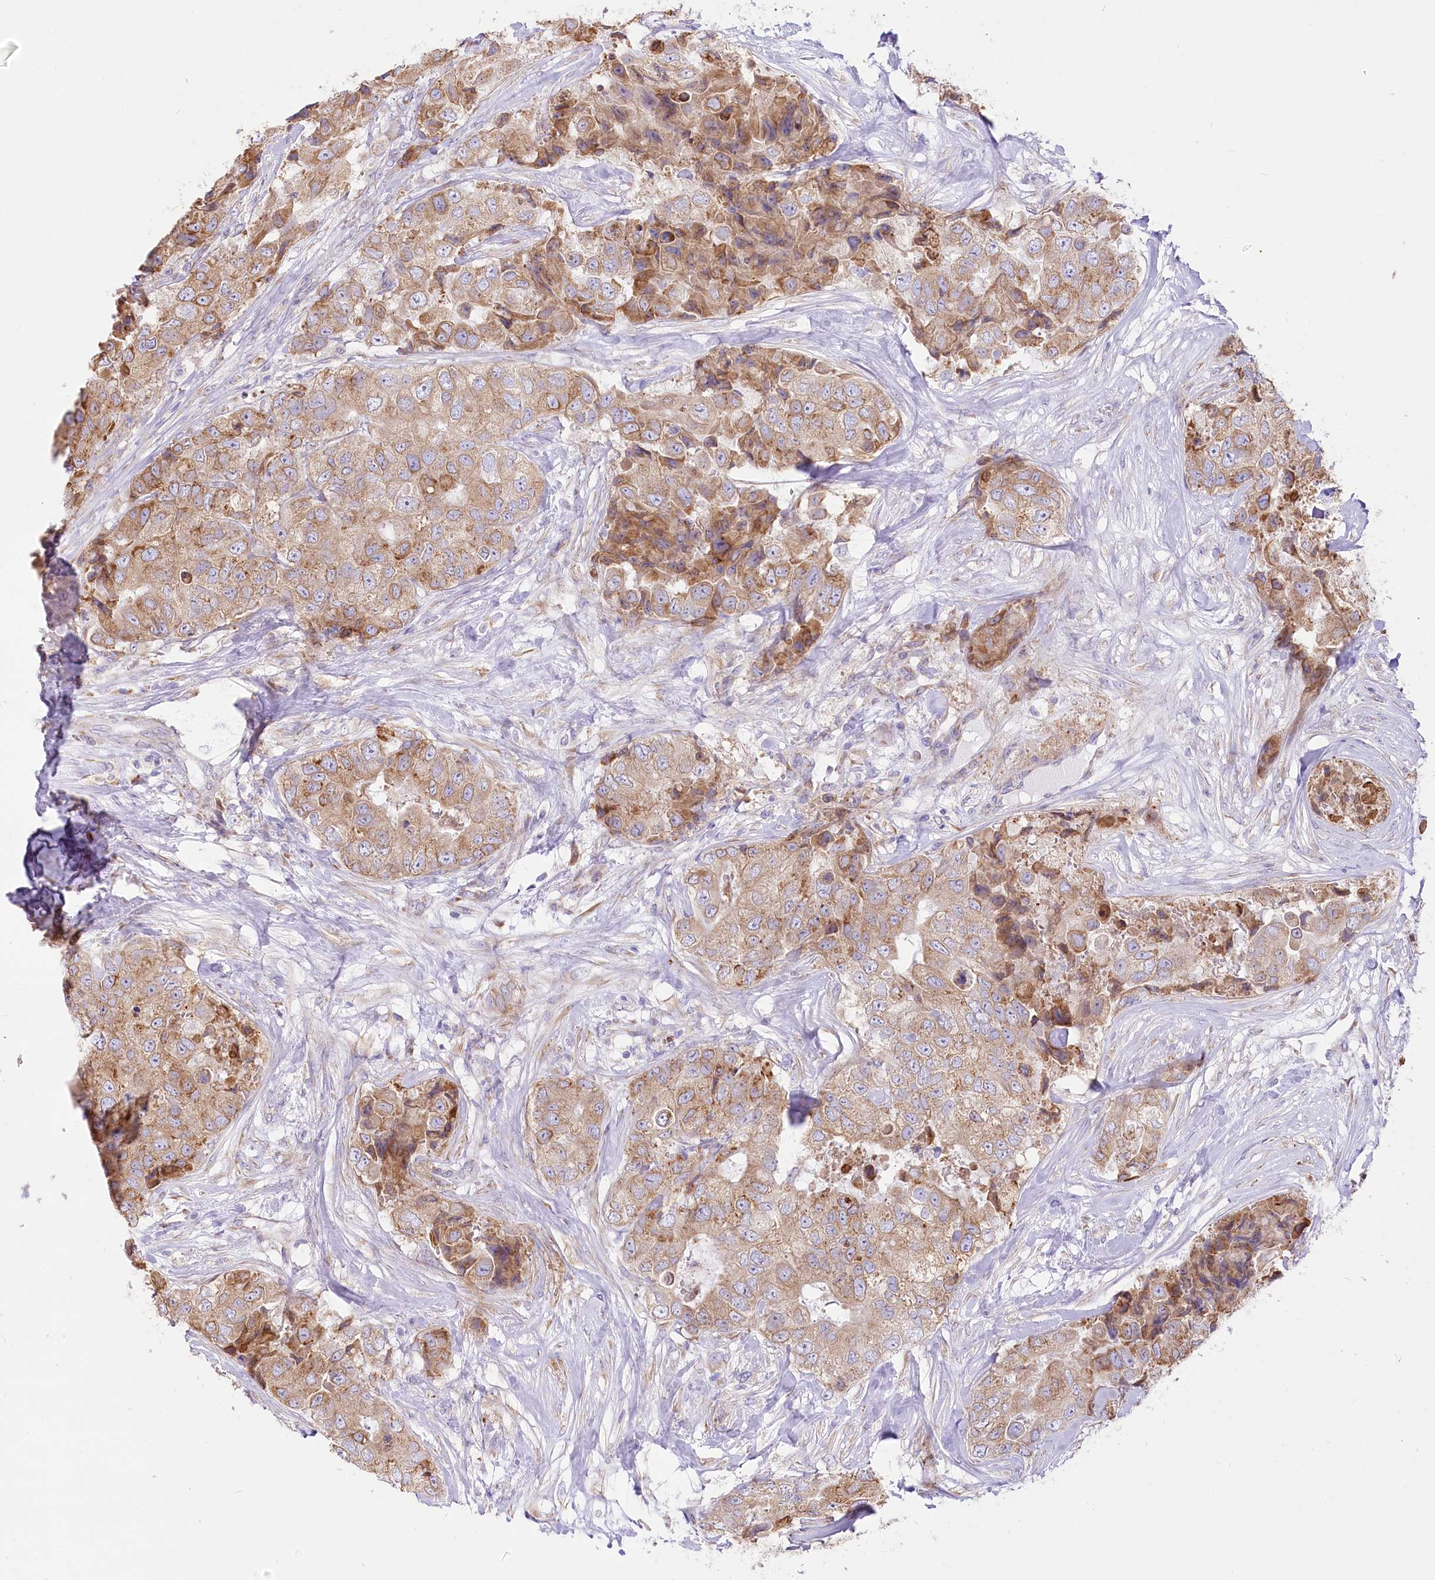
{"staining": {"intensity": "moderate", "quantity": ">75%", "location": "cytoplasmic/membranous"}, "tissue": "breast cancer", "cell_type": "Tumor cells", "image_type": "cancer", "snomed": [{"axis": "morphology", "description": "Duct carcinoma"}, {"axis": "topography", "description": "Breast"}], "caption": "A brown stain highlights moderate cytoplasmic/membranous expression of a protein in human infiltrating ductal carcinoma (breast) tumor cells.", "gene": "STT3B", "patient": {"sex": "female", "age": 62}}